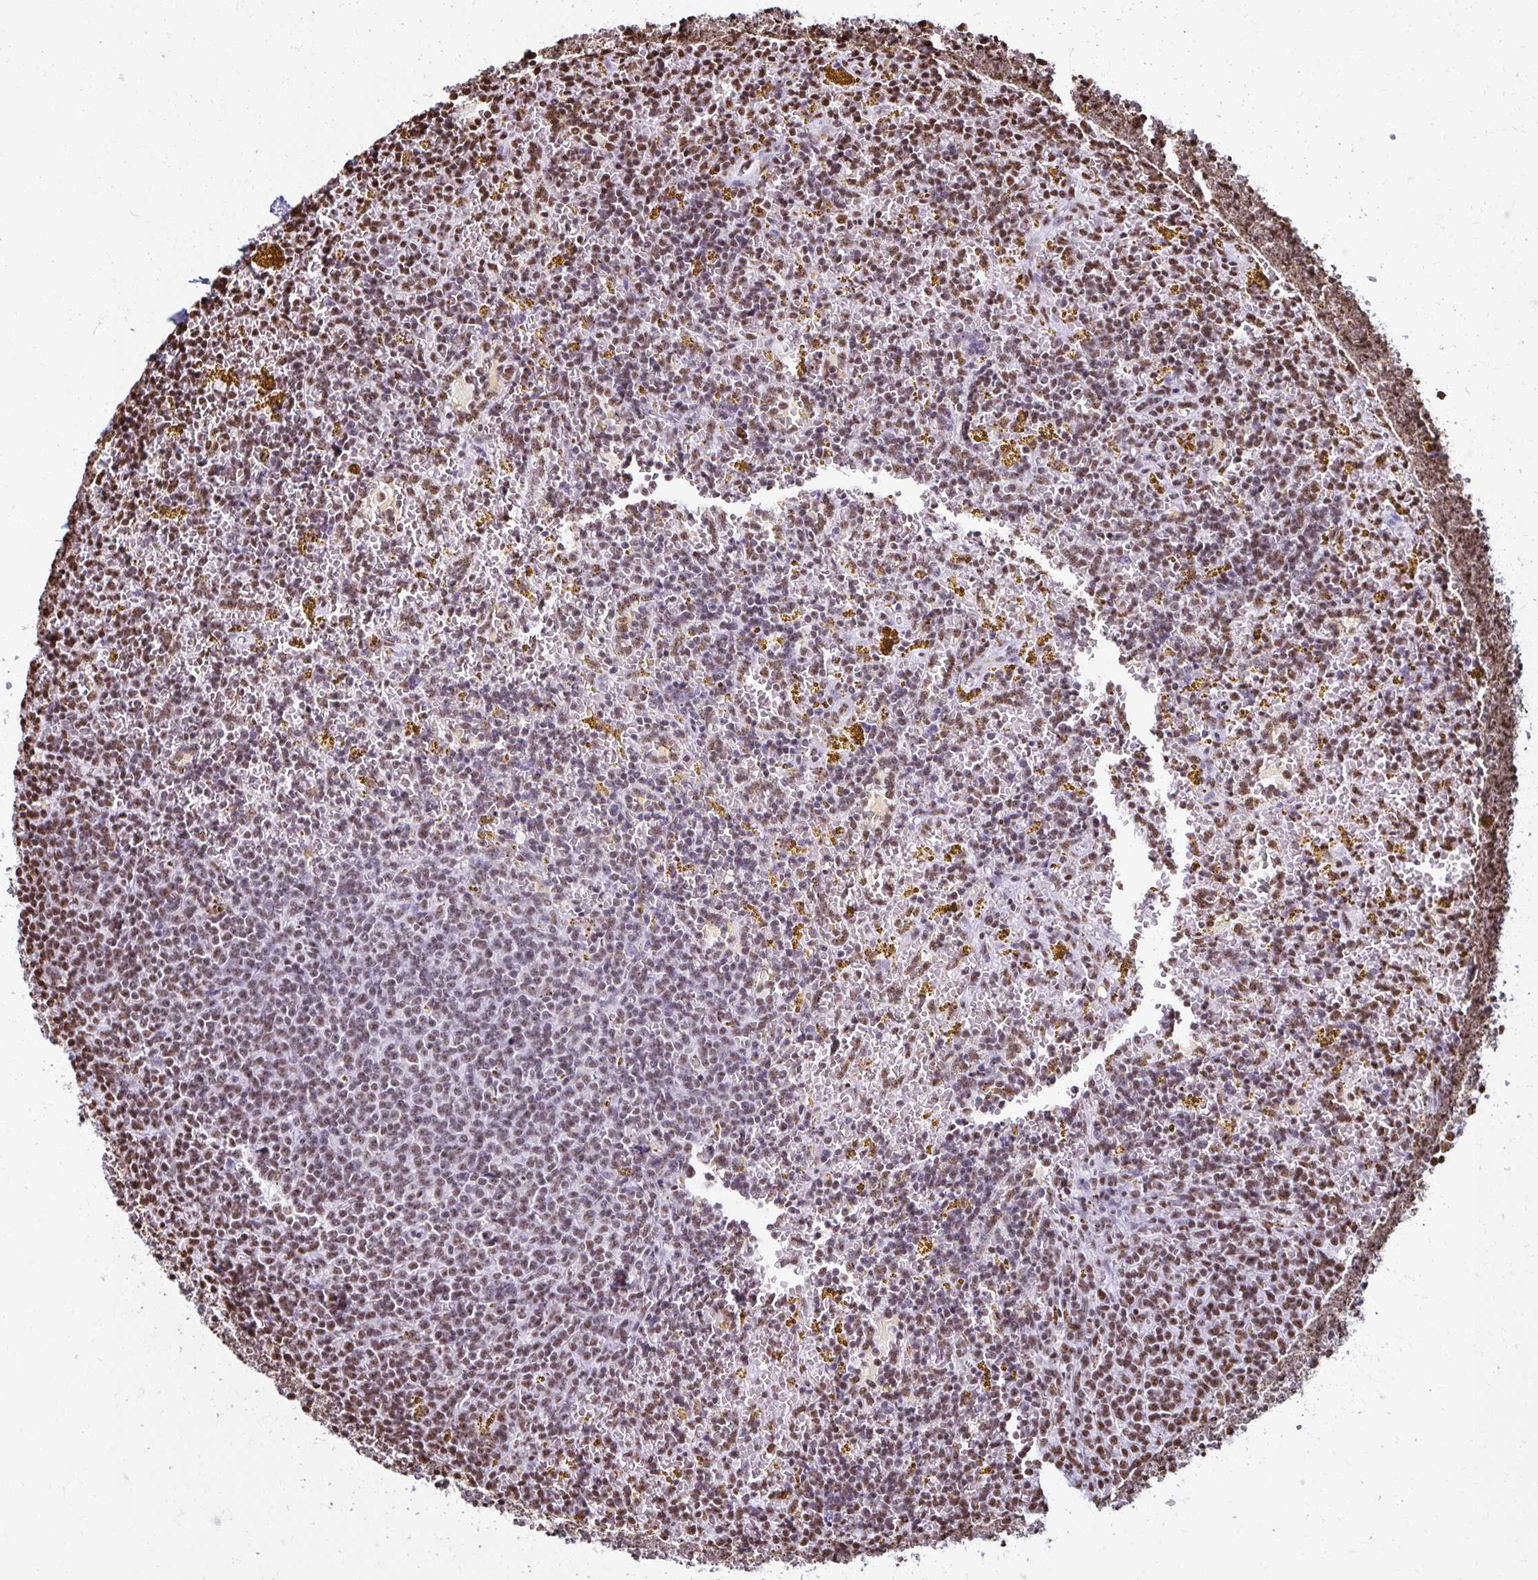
{"staining": {"intensity": "moderate", "quantity": ">75%", "location": "nuclear"}, "tissue": "lymphoma", "cell_type": "Tumor cells", "image_type": "cancer", "snomed": [{"axis": "morphology", "description": "Malignant lymphoma, non-Hodgkin's type, Low grade"}, {"axis": "topography", "description": "Spleen"}, {"axis": "topography", "description": "Lymph node"}], "caption": "Brown immunohistochemical staining in malignant lymphoma, non-Hodgkin's type (low-grade) displays moderate nuclear positivity in about >75% of tumor cells. (IHC, brightfield microscopy, high magnification).", "gene": "NONO", "patient": {"sex": "female", "age": 66}}